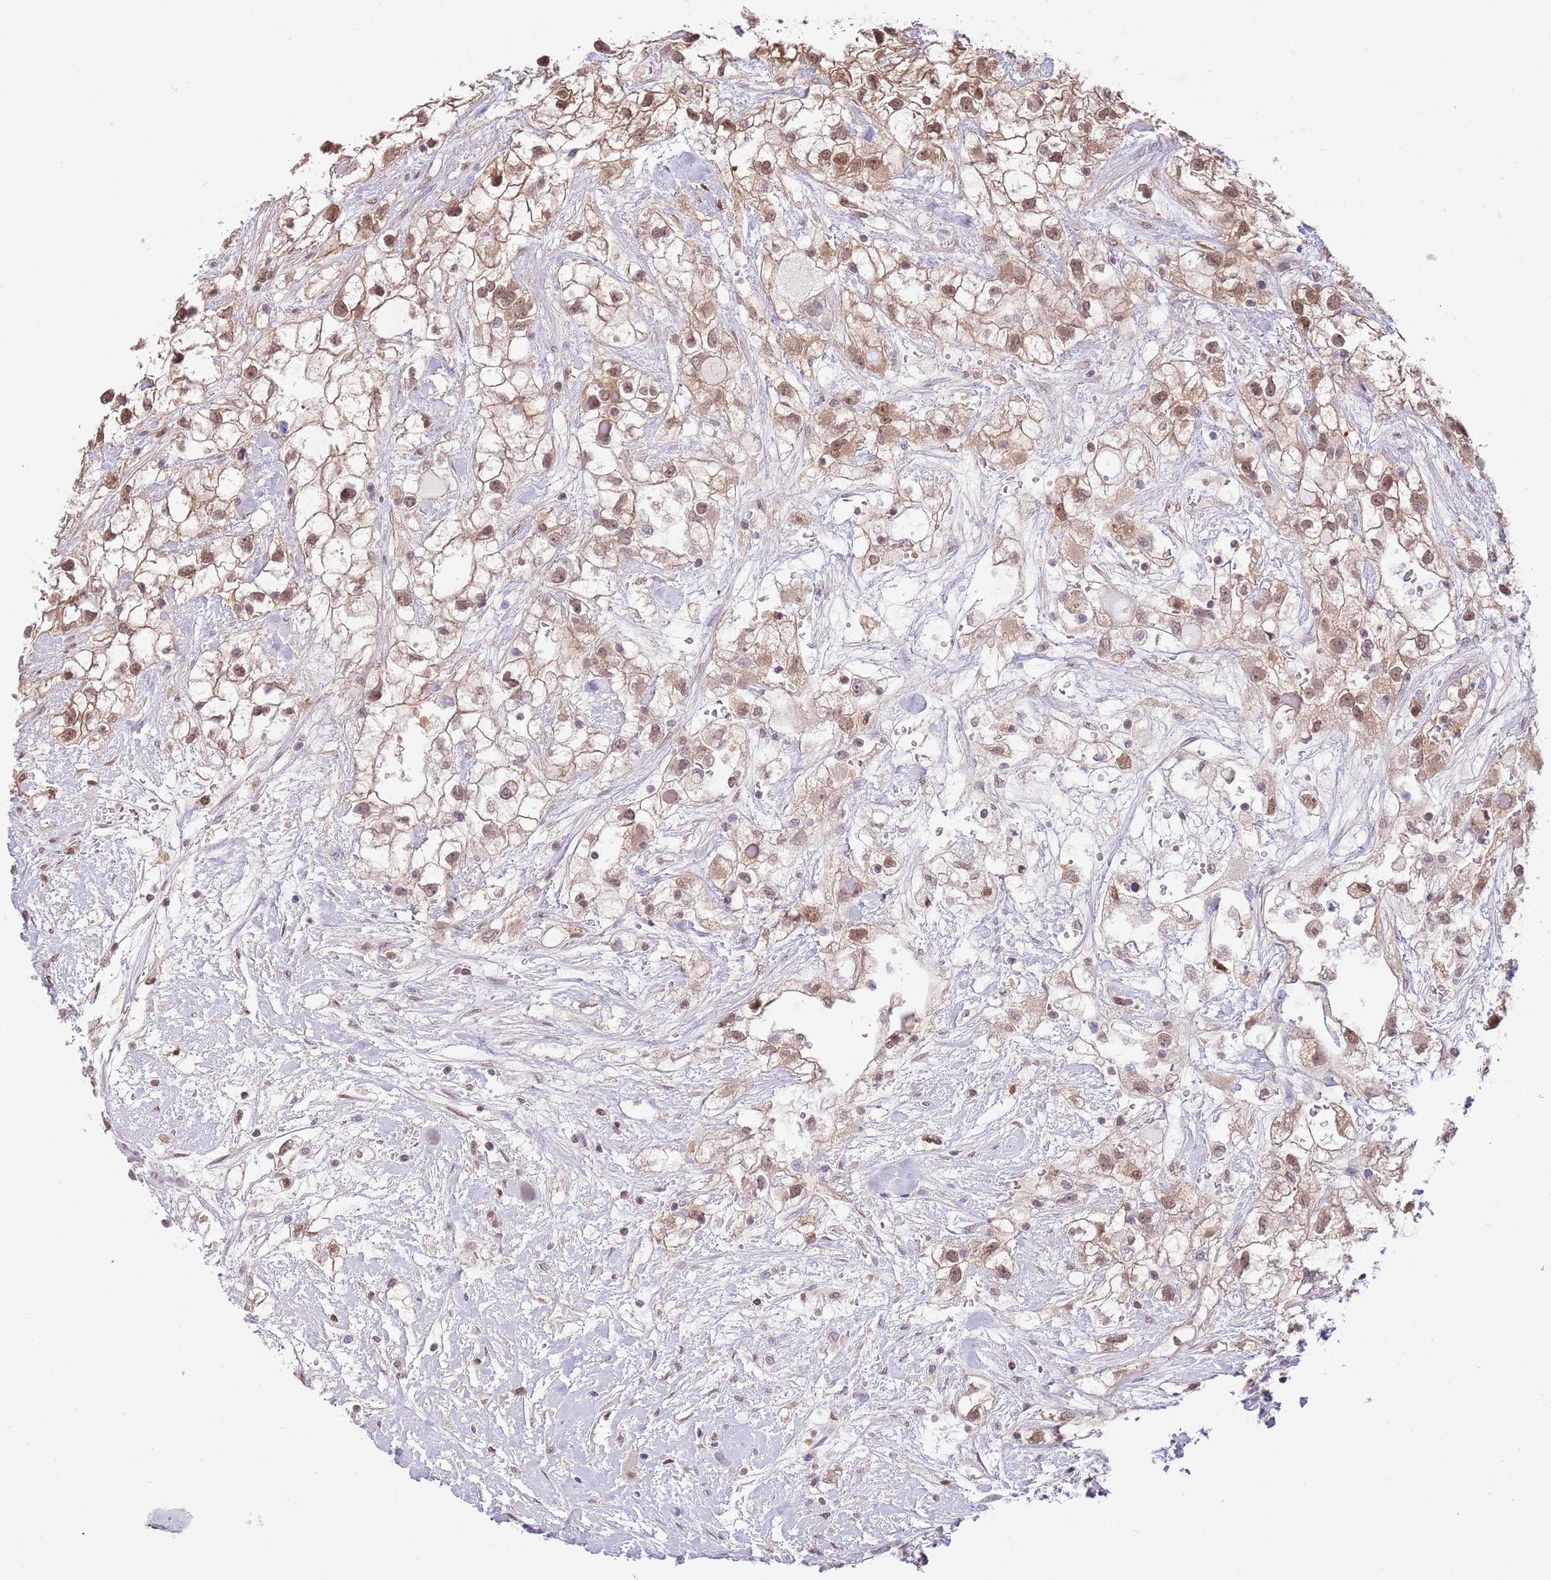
{"staining": {"intensity": "moderate", "quantity": ">75%", "location": "cytoplasmic/membranous,nuclear"}, "tissue": "renal cancer", "cell_type": "Tumor cells", "image_type": "cancer", "snomed": [{"axis": "morphology", "description": "Adenocarcinoma, NOS"}, {"axis": "topography", "description": "Kidney"}], "caption": "Moderate cytoplasmic/membranous and nuclear staining for a protein is present in about >75% of tumor cells of adenocarcinoma (renal) using immunohistochemistry.", "gene": "NSFL1C", "patient": {"sex": "male", "age": 59}}